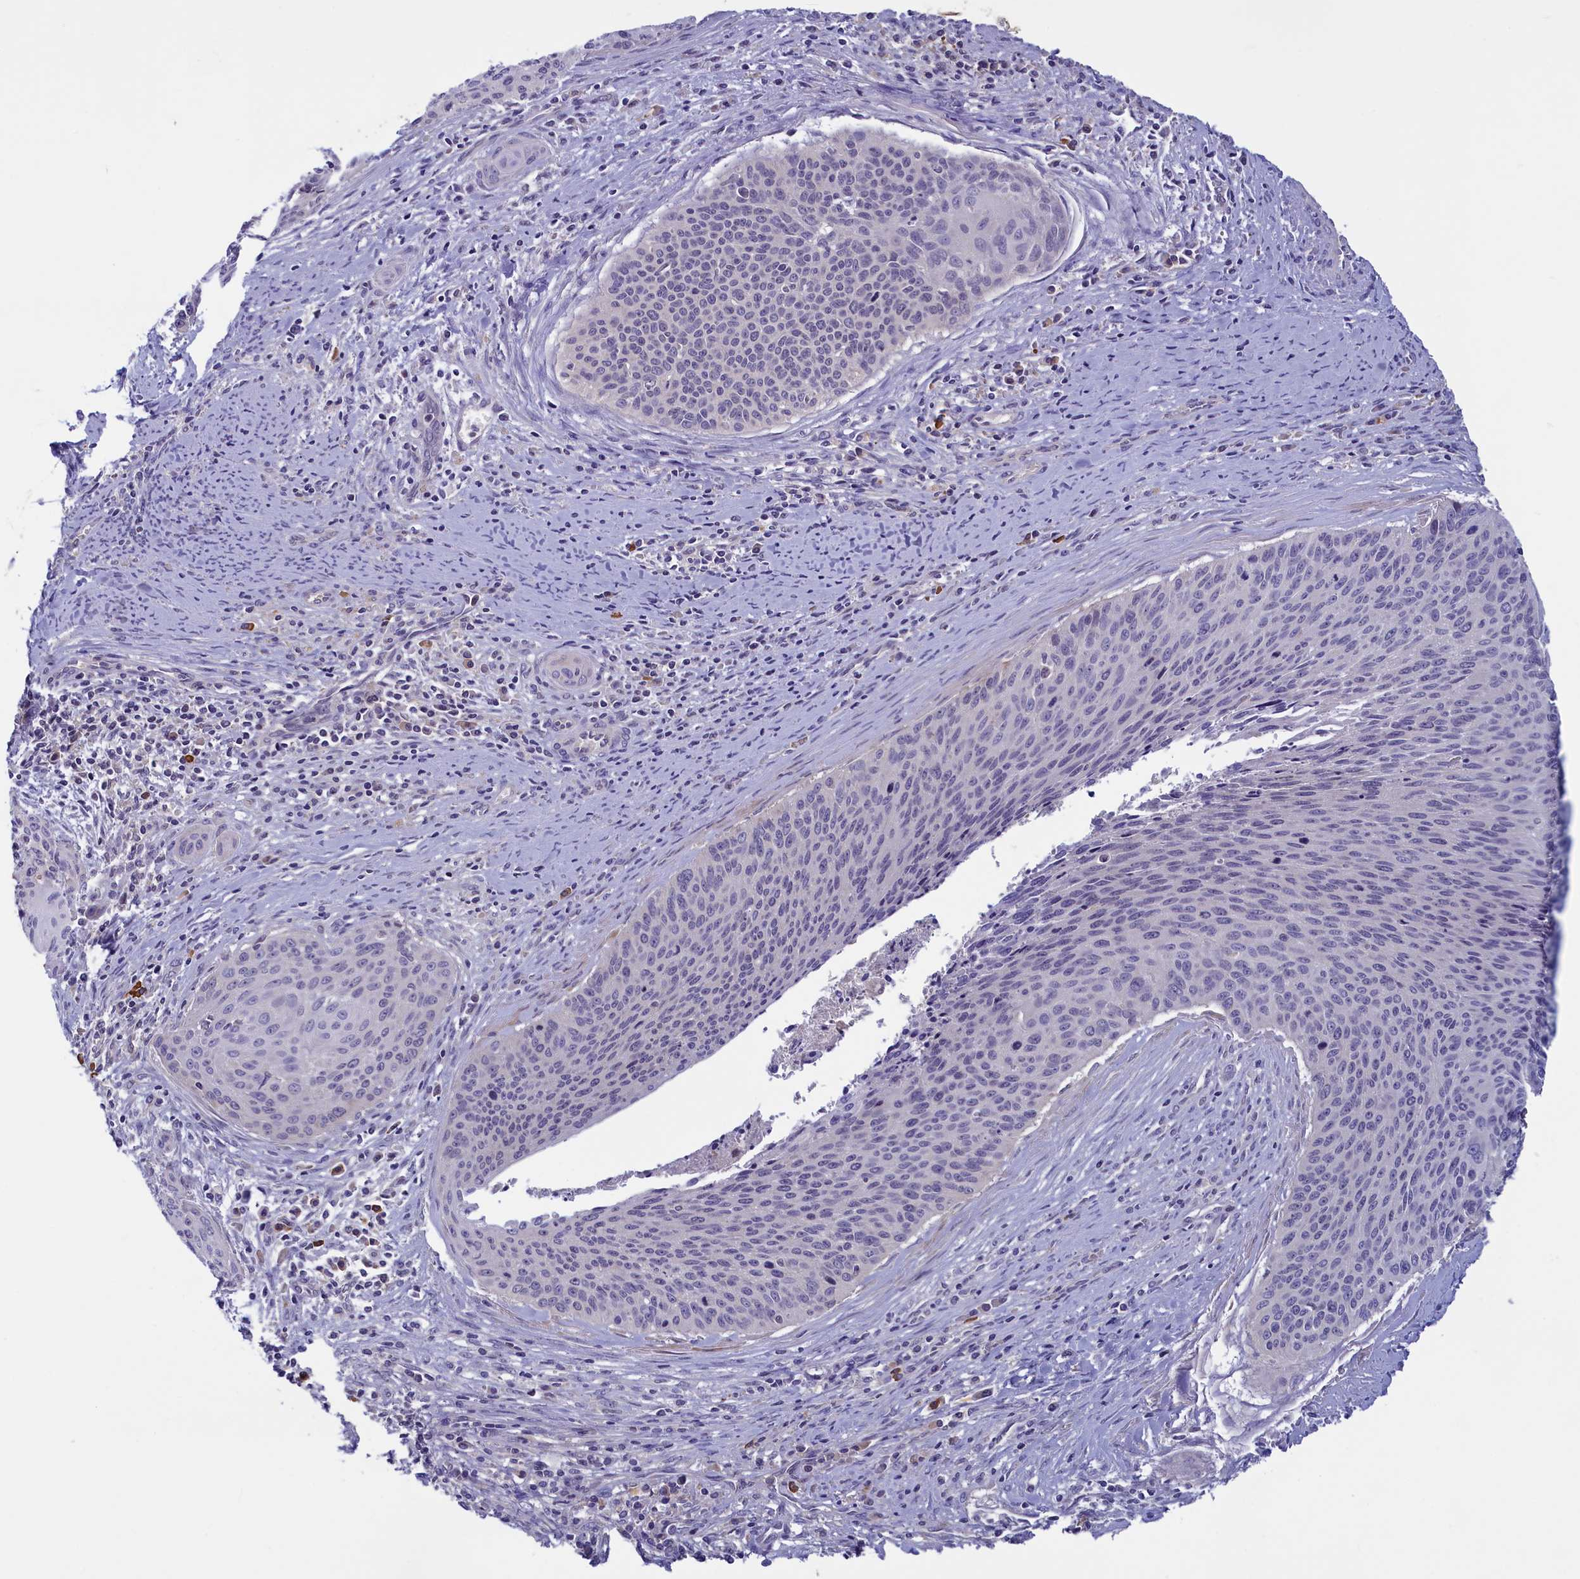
{"staining": {"intensity": "negative", "quantity": "none", "location": "none"}, "tissue": "cervical cancer", "cell_type": "Tumor cells", "image_type": "cancer", "snomed": [{"axis": "morphology", "description": "Squamous cell carcinoma, NOS"}, {"axis": "topography", "description": "Cervix"}], "caption": "Protein analysis of cervical cancer (squamous cell carcinoma) shows no significant expression in tumor cells.", "gene": "NUBP1", "patient": {"sex": "female", "age": 55}}